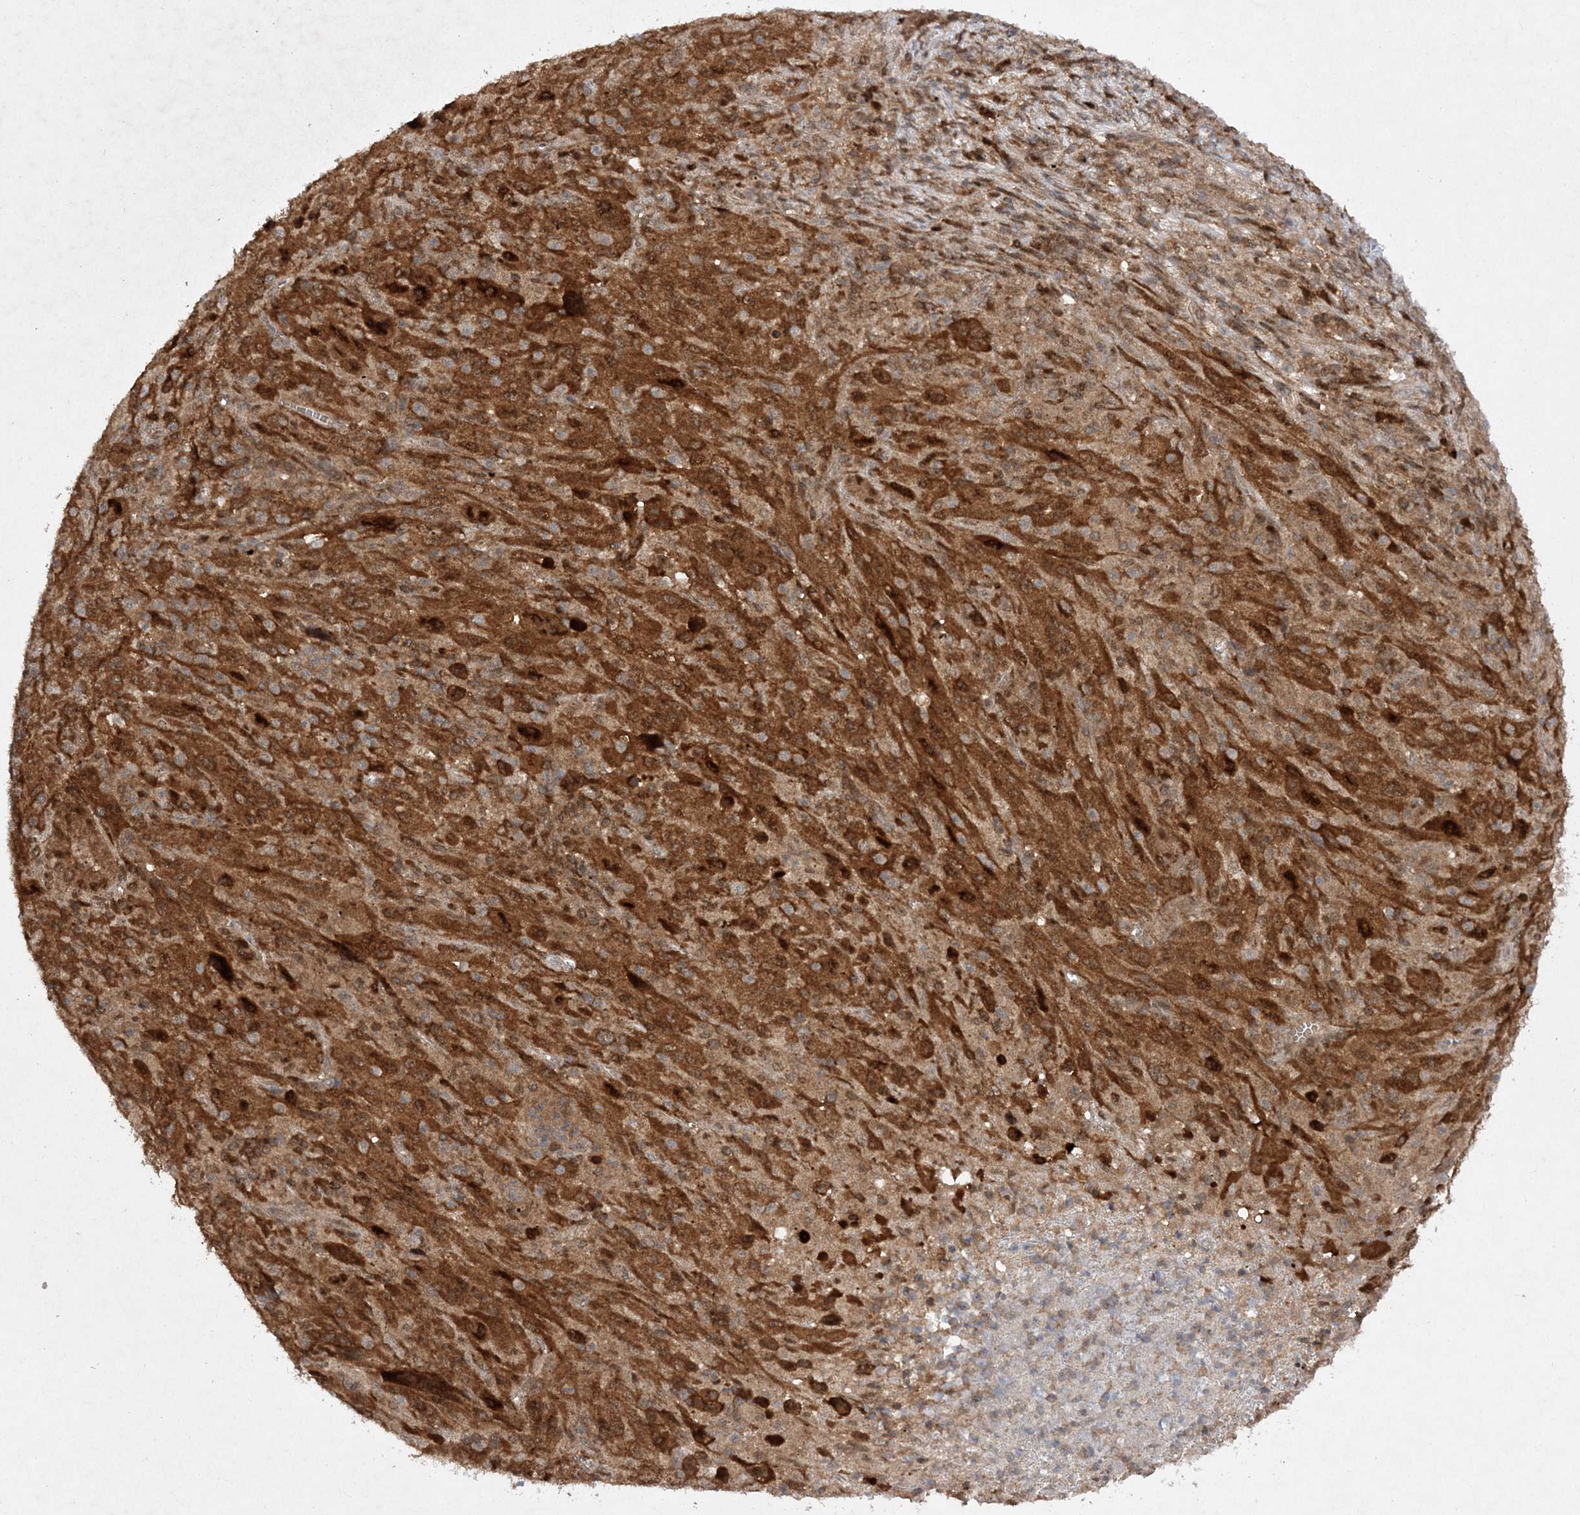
{"staining": {"intensity": "strong", "quantity": ">75%", "location": "cytoplasmic/membranous,nuclear"}, "tissue": "melanoma", "cell_type": "Tumor cells", "image_type": "cancer", "snomed": [{"axis": "morphology", "description": "Malignant melanoma, Metastatic site"}, {"axis": "topography", "description": "Skin"}], "caption": "A brown stain highlights strong cytoplasmic/membranous and nuclear expression of a protein in human malignant melanoma (metastatic site) tumor cells.", "gene": "NIF3L1", "patient": {"sex": "female", "age": 56}}